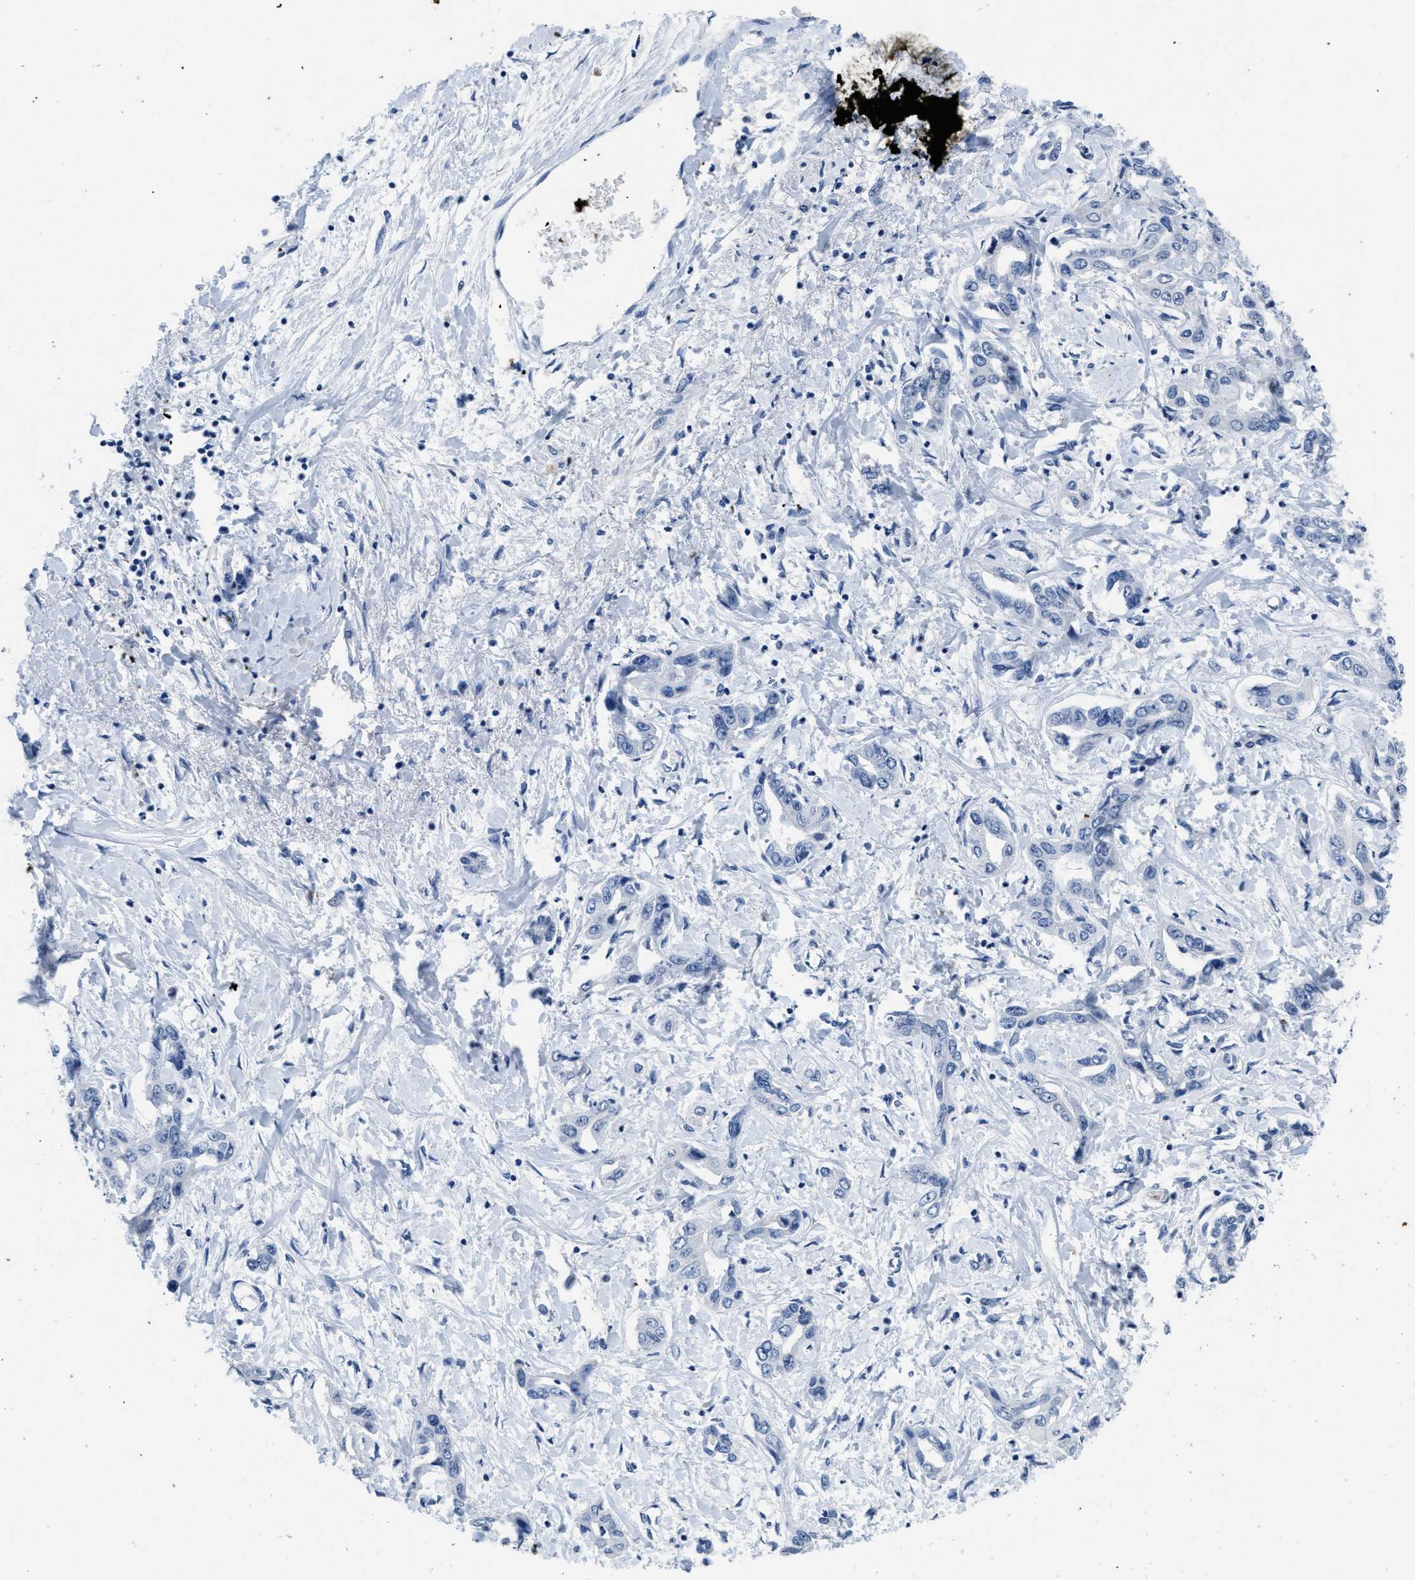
{"staining": {"intensity": "negative", "quantity": "none", "location": "none"}, "tissue": "liver cancer", "cell_type": "Tumor cells", "image_type": "cancer", "snomed": [{"axis": "morphology", "description": "Cholangiocarcinoma"}, {"axis": "topography", "description": "Liver"}], "caption": "This is a image of IHC staining of liver cholangiocarcinoma, which shows no expression in tumor cells.", "gene": "ITGA2B", "patient": {"sex": "male", "age": 59}}